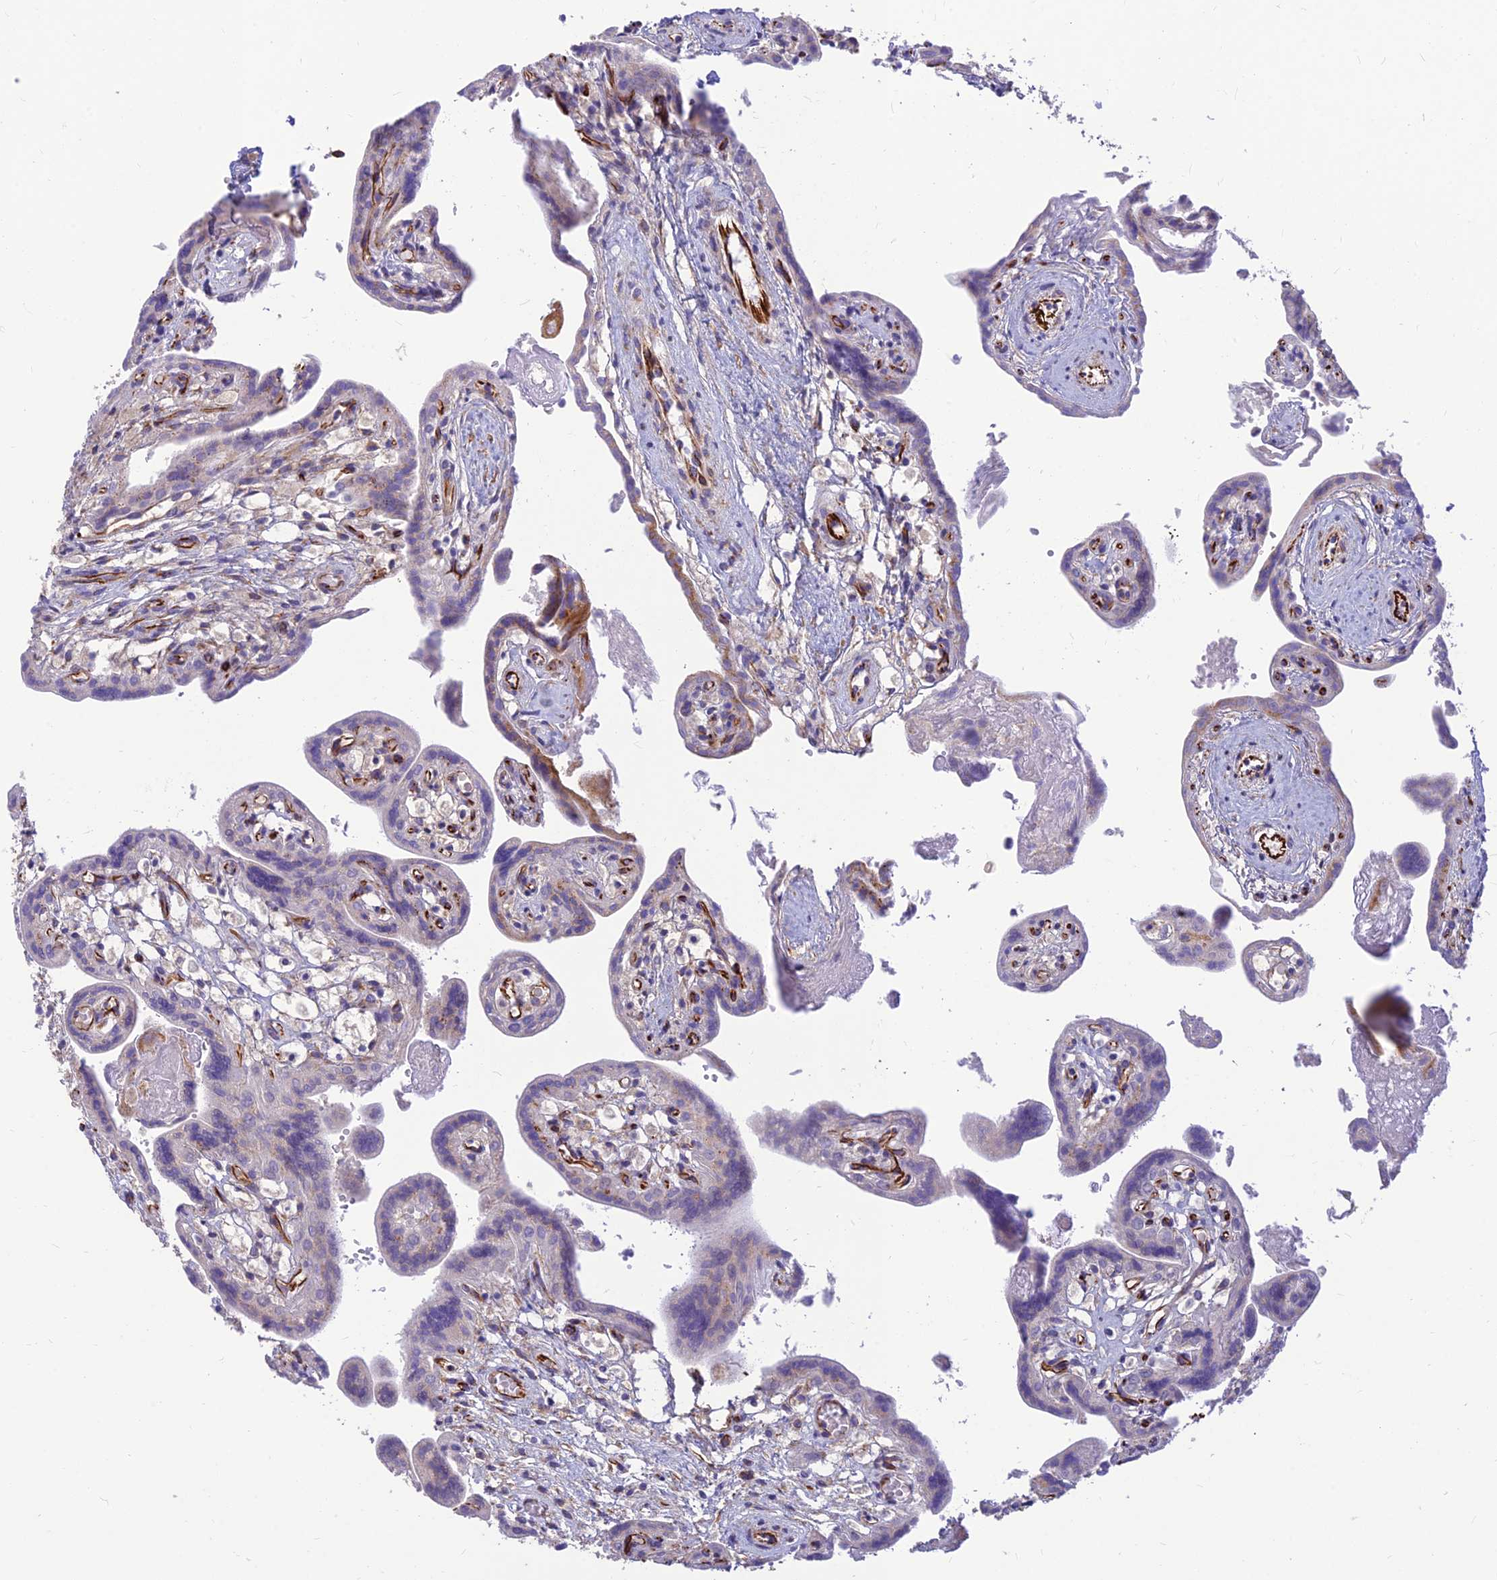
{"staining": {"intensity": "moderate", "quantity": "25%-75%", "location": "cytoplasmic/membranous"}, "tissue": "placenta", "cell_type": "Decidual cells", "image_type": "normal", "snomed": [{"axis": "morphology", "description": "Normal tissue, NOS"}, {"axis": "topography", "description": "Placenta"}], "caption": "Protein analysis of normal placenta displays moderate cytoplasmic/membranous expression in about 25%-75% of decidual cells.", "gene": "ST8SIA5", "patient": {"sex": "female", "age": 37}}